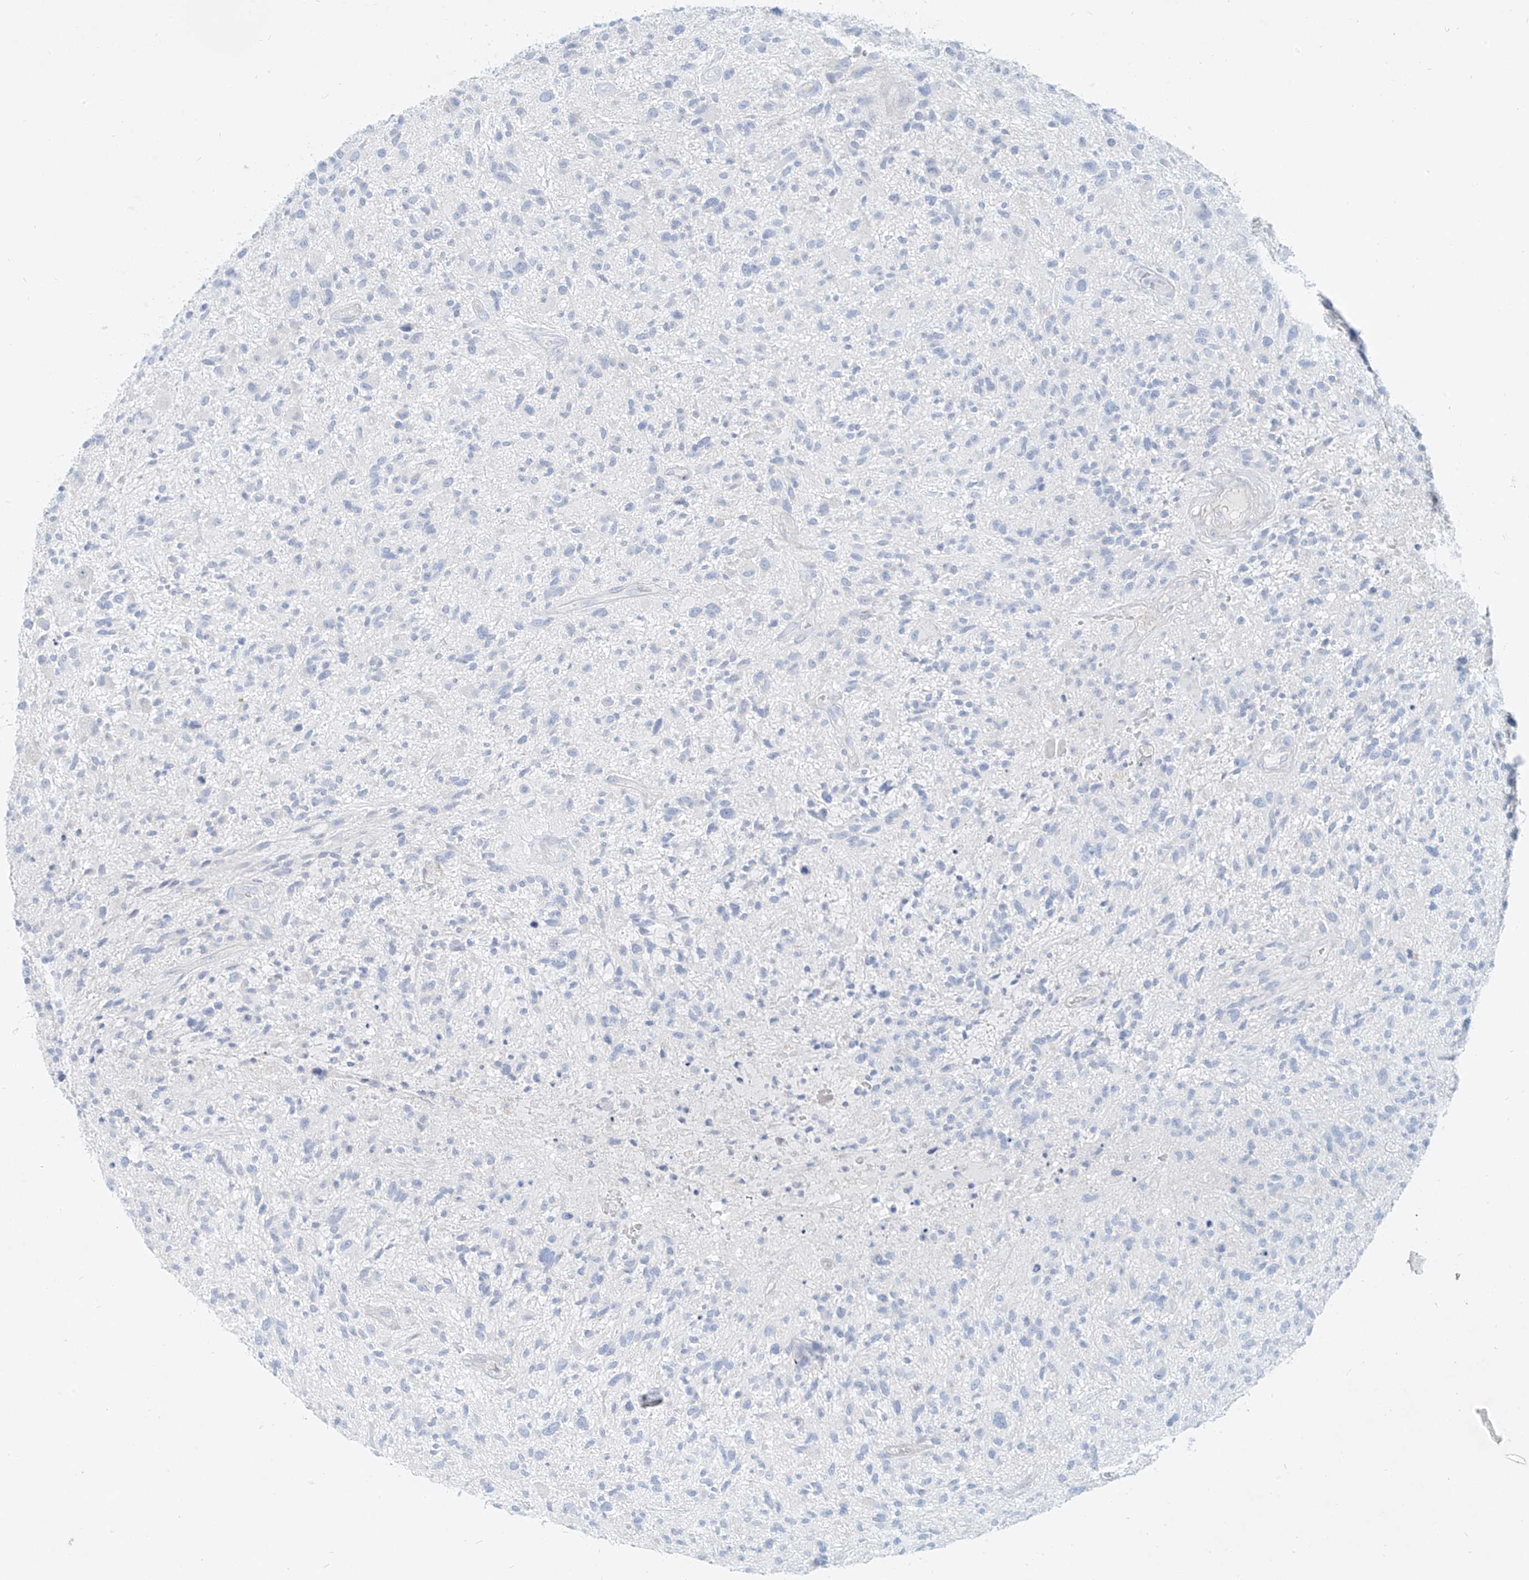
{"staining": {"intensity": "negative", "quantity": "none", "location": "none"}, "tissue": "glioma", "cell_type": "Tumor cells", "image_type": "cancer", "snomed": [{"axis": "morphology", "description": "Glioma, malignant, High grade"}, {"axis": "topography", "description": "Brain"}], "caption": "IHC micrograph of human glioma stained for a protein (brown), which shows no expression in tumor cells.", "gene": "AJM1", "patient": {"sex": "male", "age": 47}}